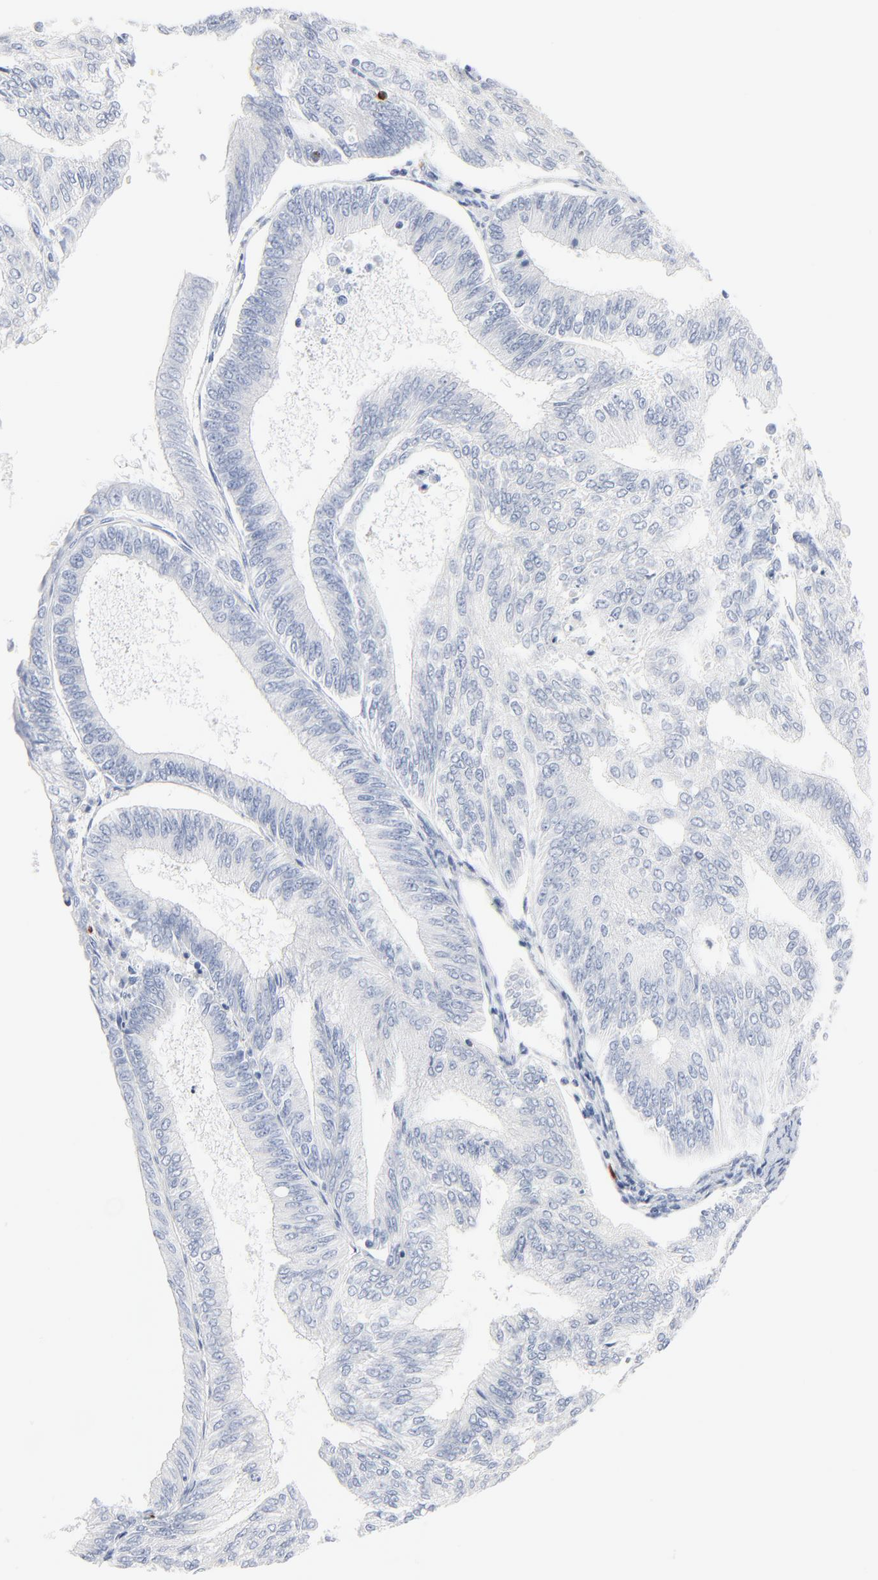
{"staining": {"intensity": "negative", "quantity": "none", "location": "none"}, "tissue": "endometrial cancer", "cell_type": "Tumor cells", "image_type": "cancer", "snomed": [{"axis": "morphology", "description": "Adenocarcinoma, NOS"}, {"axis": "topography", "description": "Endometrium"}], "caption": "DAB immunohistochemical staining of human adenocarcinoma (endometrial) exhibits no significant positivity in tumor cells.", "gene": "GZMB", "patient": {"sex": "female", "age": 55}}